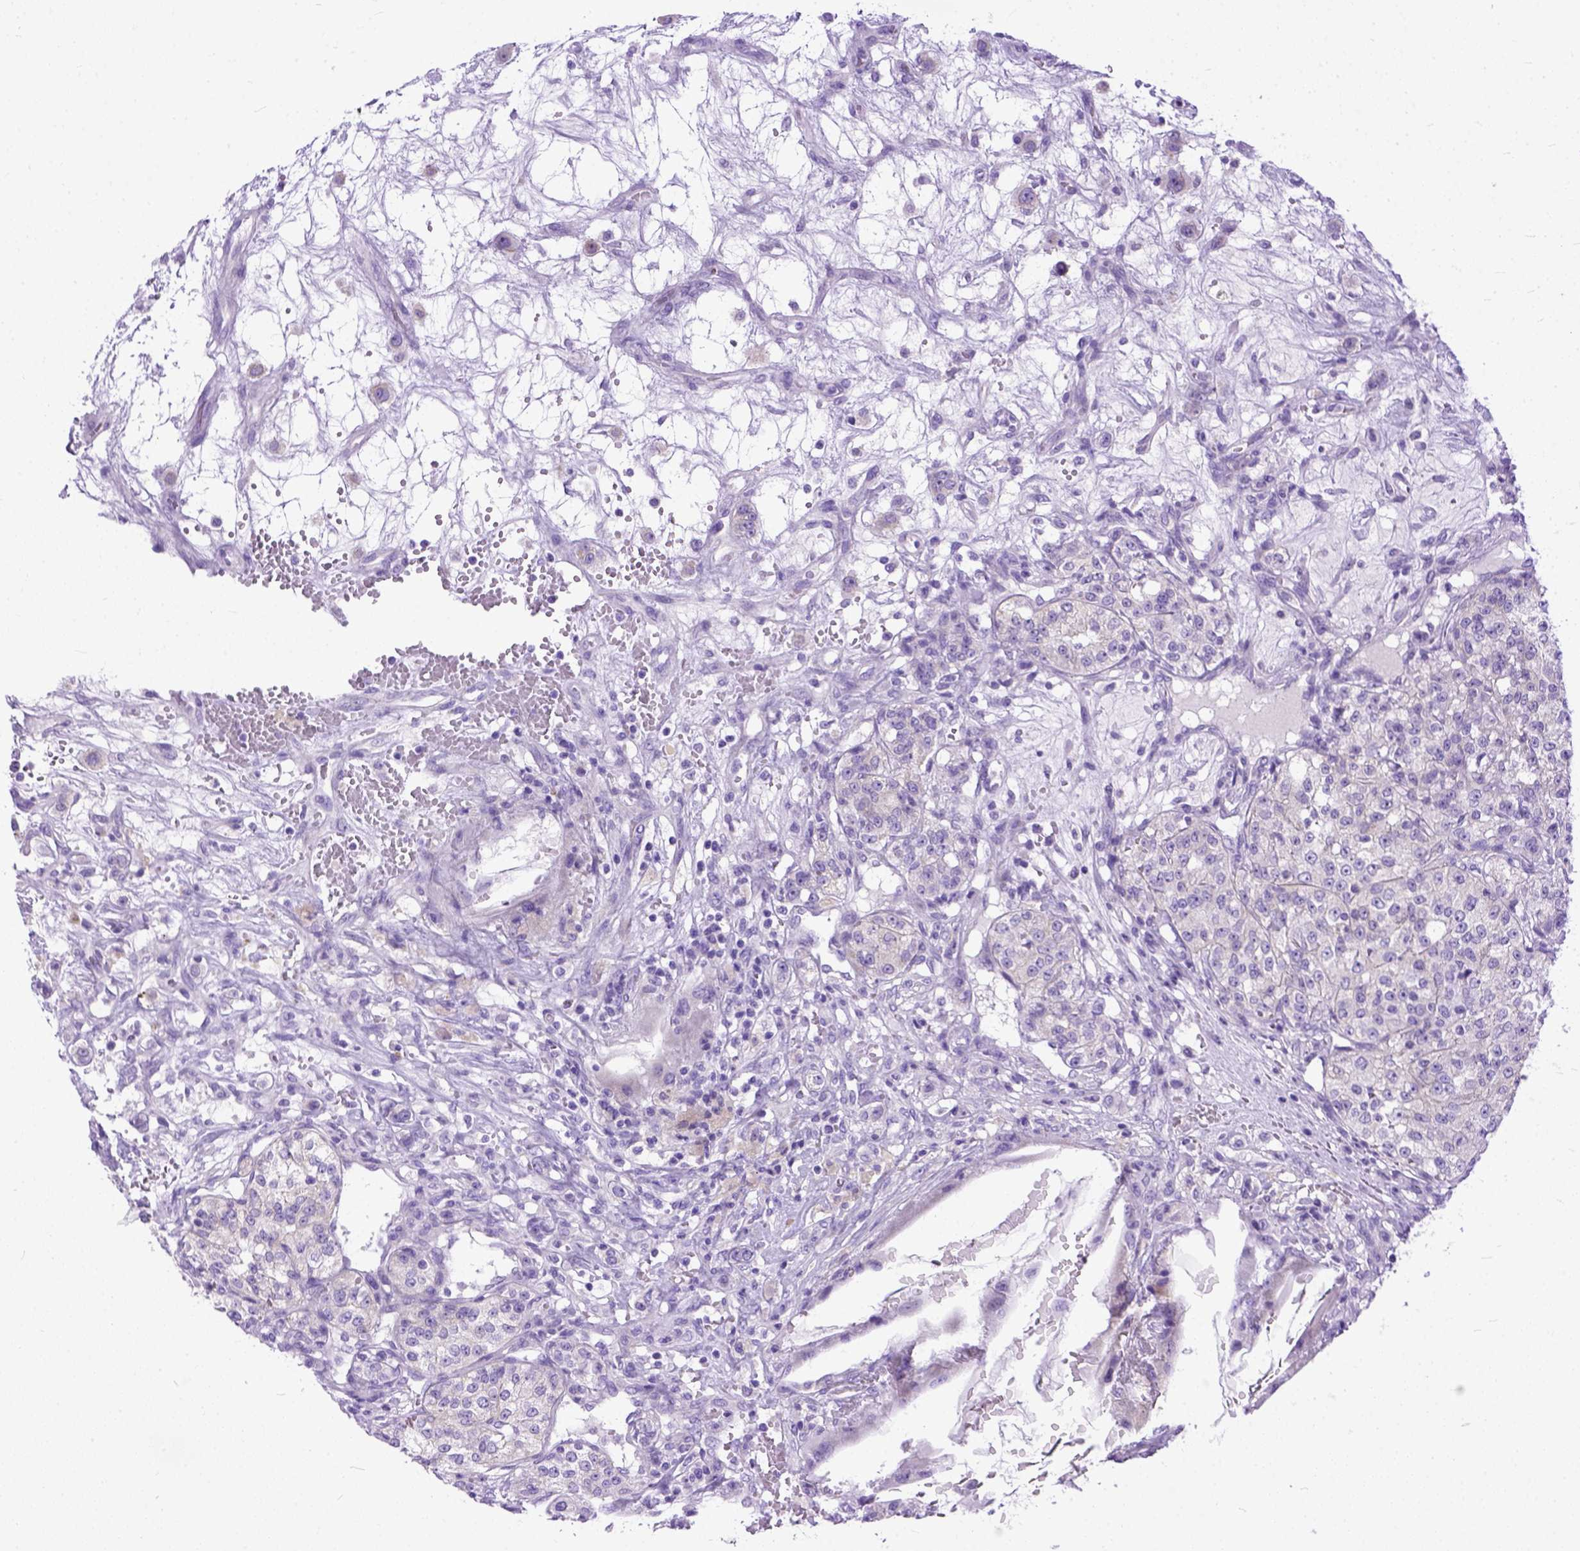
{"staining": {"intensity": "negative", "quantity": "none", "location": "none"}, "tissue": "renal cancer", "cell_type": "Tumor cells", "image_type": "cancer", "snomed": [{"axis": "morphology", "description": "Adenocarcinoma, NOS"}, {"axis": "topography", "description": "Kidney"}], "caption": "Tumor cells are negative for brown protein staining in renal cancer.", "gene": "PPL", "patient": {"sex": "female", "age": 63}}